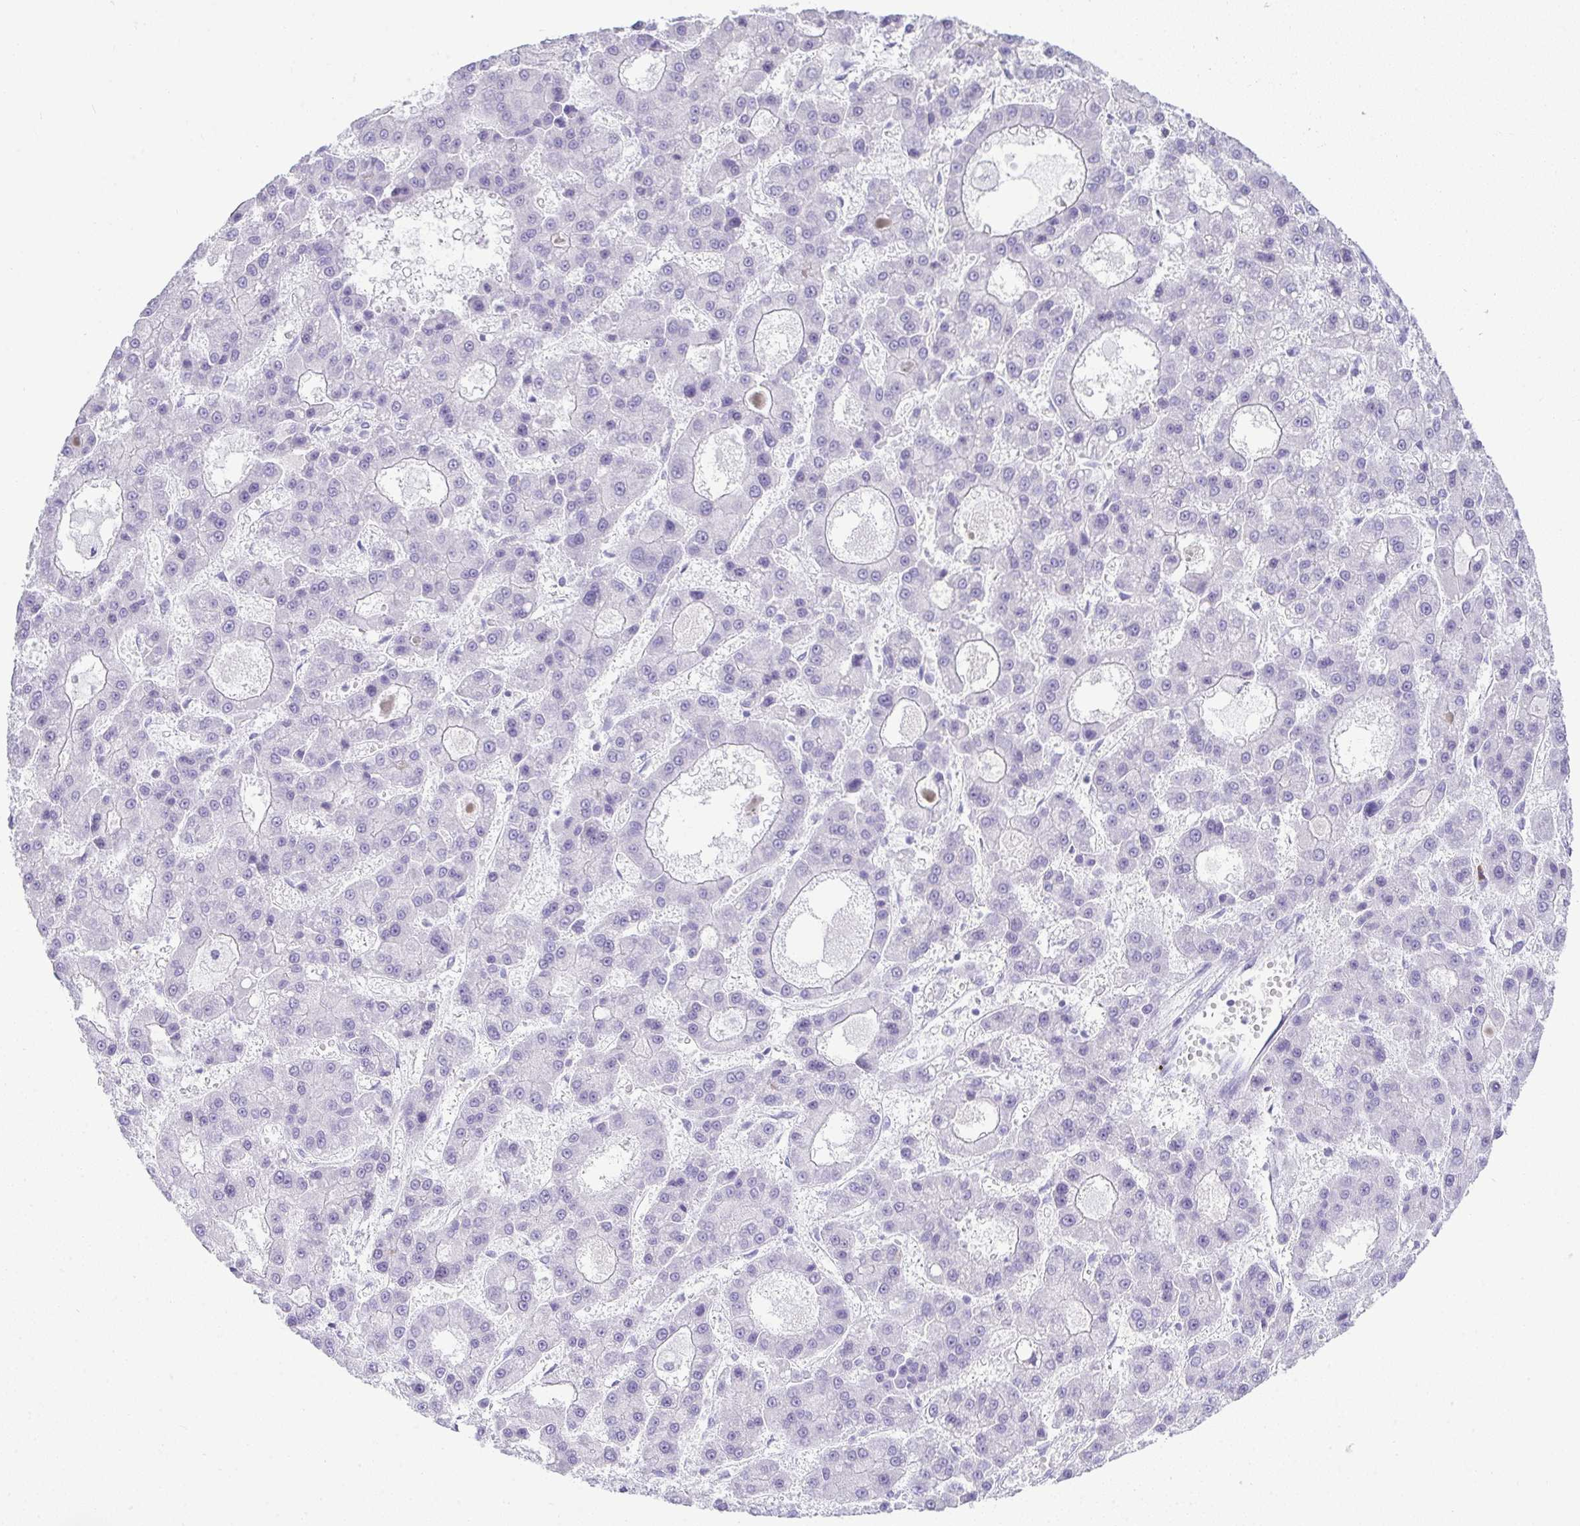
{"staining": {"intensity": "negative", "quantity": "none", "location": "none"}, "tissue": "liver cancer", "cell_type": "Tumor cells", "image_type": "cancer", "snomed": [{"axis": "morphology", "description": "Carcinoma, Hepatocellular, NOS"}, {"axis": "topography", "description": "Liver"}], "caption": "Hepatocellular carcinoma (liver) was stained to show a protein in brown. There is no significant expression in tumor cells.", "gene": "CDADC1", "patient": {"sex": "male", "age": 70}}